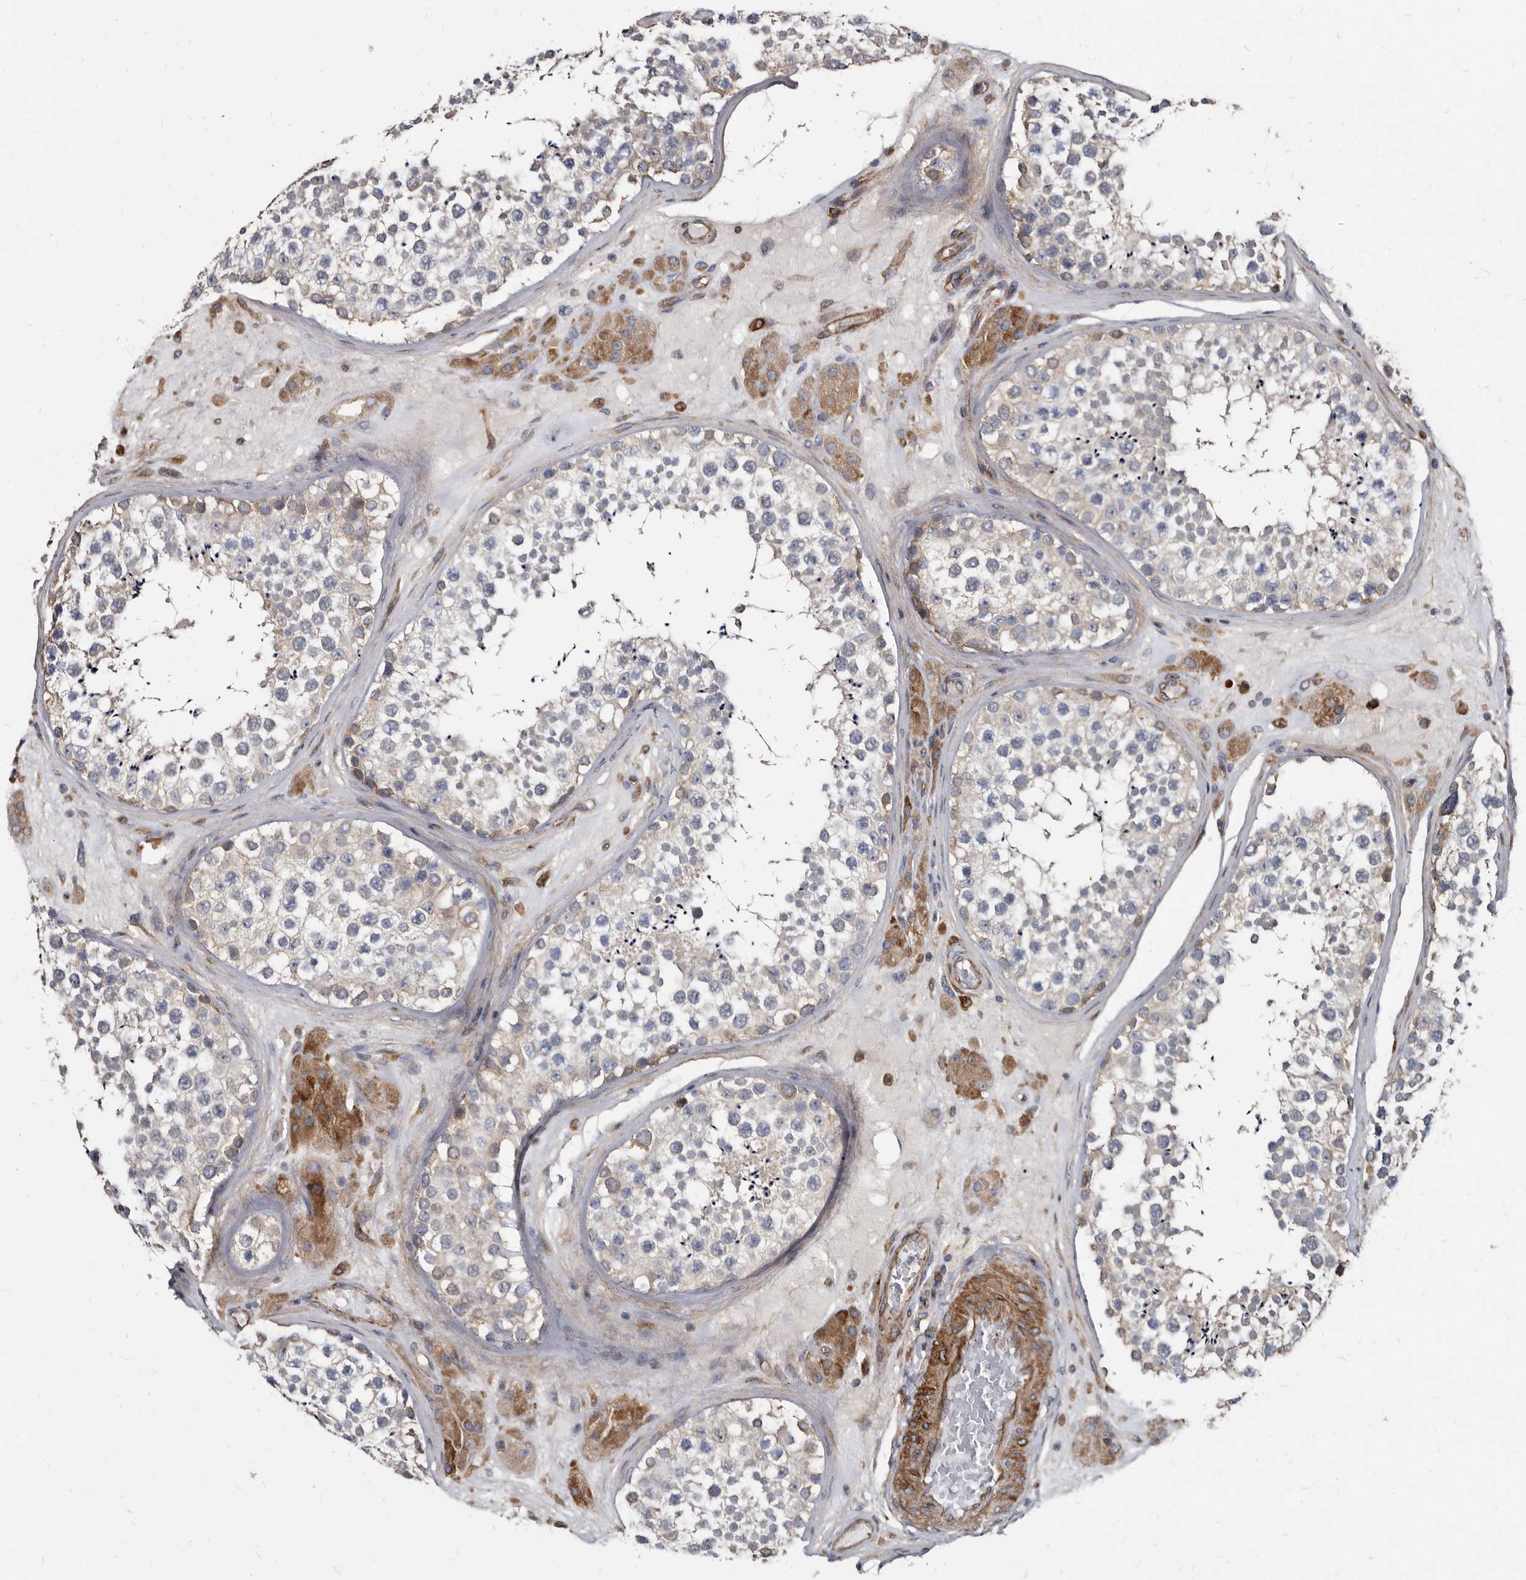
{"staining": {"intensity": "negative", "quantity": "none", "location": "none"}, "tissue": "testis", "cell_type": "Cells in seminiferous ducts", "image_type": "normal", "snomed": [{"axis": "morphology", "description": "Normal tissue, NOS"}, {"axis": "topography", "description": "Testis"}], "caption": "This is a image of immunohistochemistry (IHC) staining of benign testis, which shows no expression in cells in seminiferous ducts. (Stains: DAB immunohistochemistry with hematoxylin counter stain, Microscopy: brightfield microscopy at high magnification).", "gene": "KCTD20", "patient": {"sex": "male", "age": 46}}